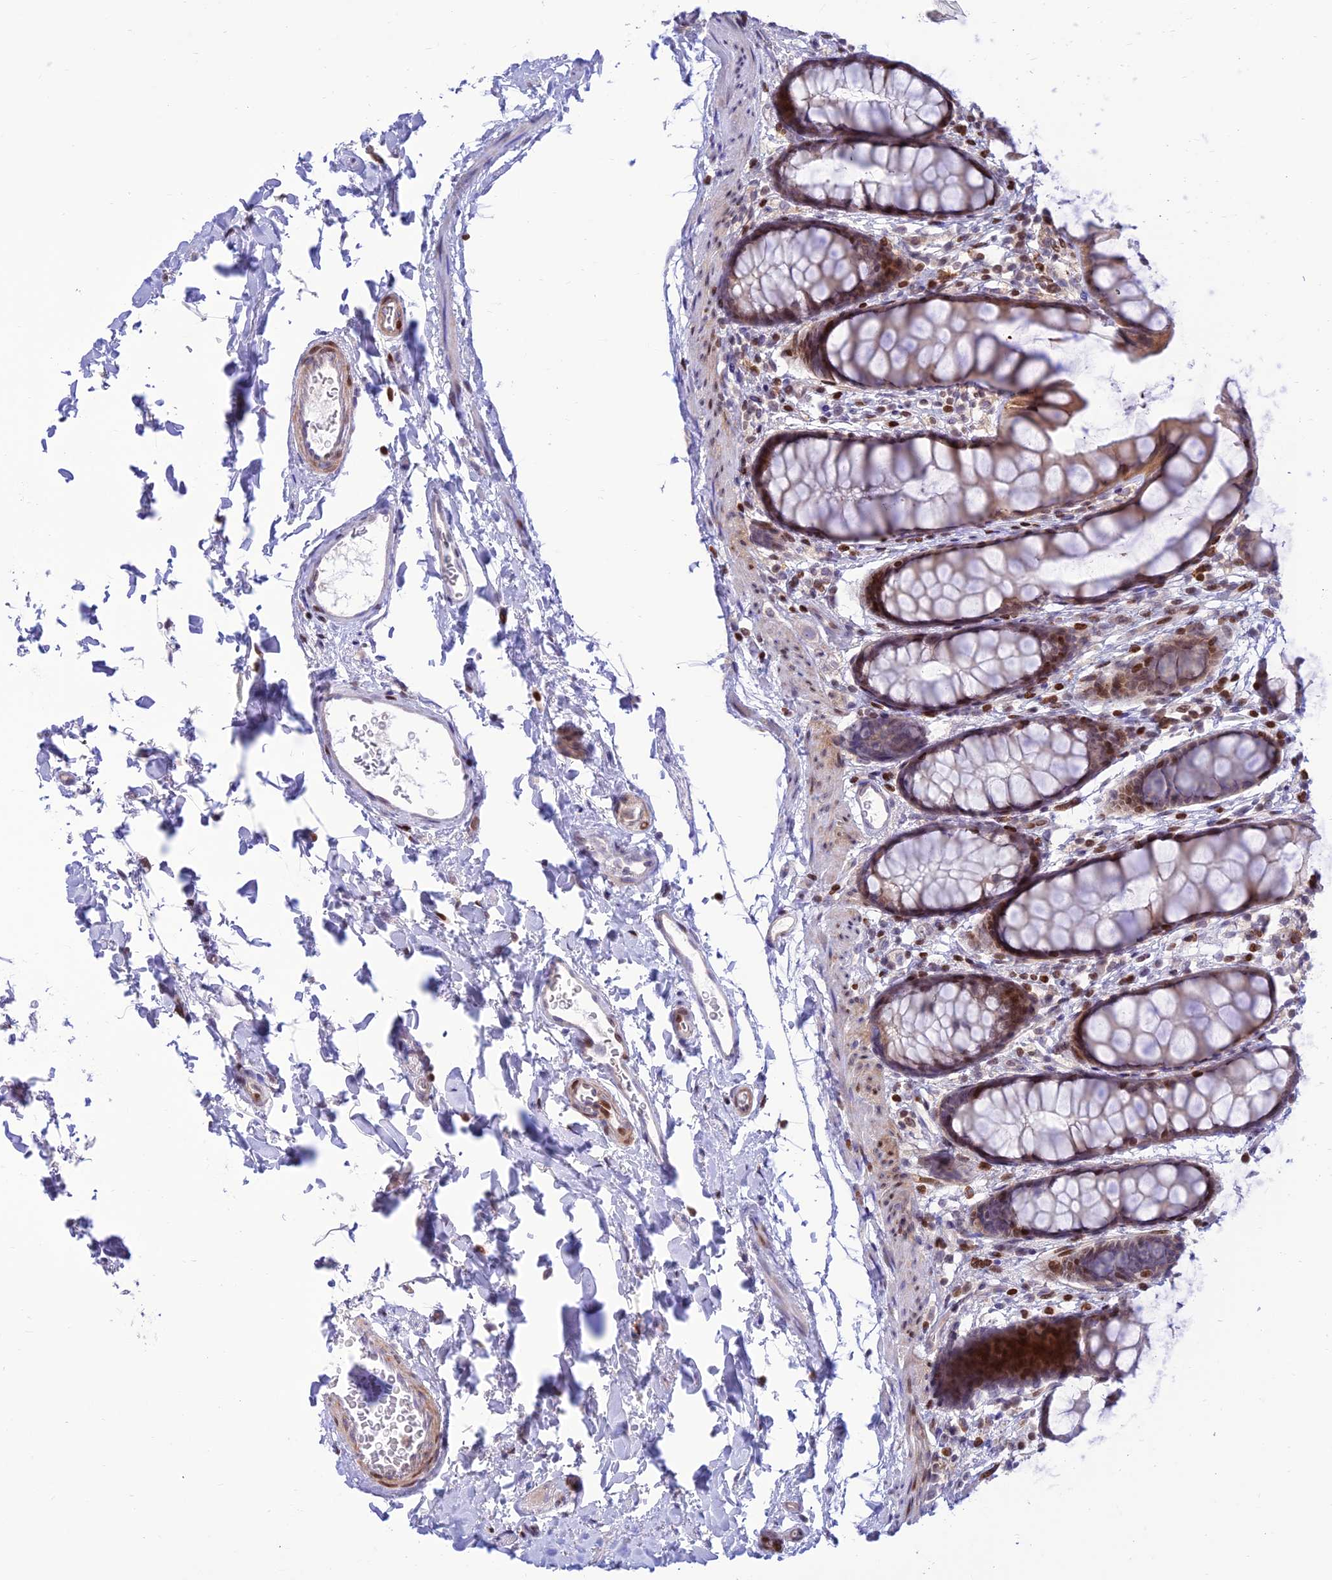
{"staining": {"intensity": "moderate", "quantity": "25%-75%", "location": "cytoplasmic/membranous,nuclear"}, "tissue": "rectum", "cell_type": "Glandular cells", "image_type": "normal", "snomed": [{"axis": "morphology", "description": "Normal tissue, NOS"}, {"axis": "topography", "description": "Rectum"}], "caption": "A brown stain highlights moderate cytoplasmic/membranous,nuclear expression of a protein in glandular cells of benign human rectum. Immunohistochemistry (ihc) stains the protein in brown and the nuclei are stained blue.", "gene": "FAM186B", "patient": {"sex": "female", "age": 65}}